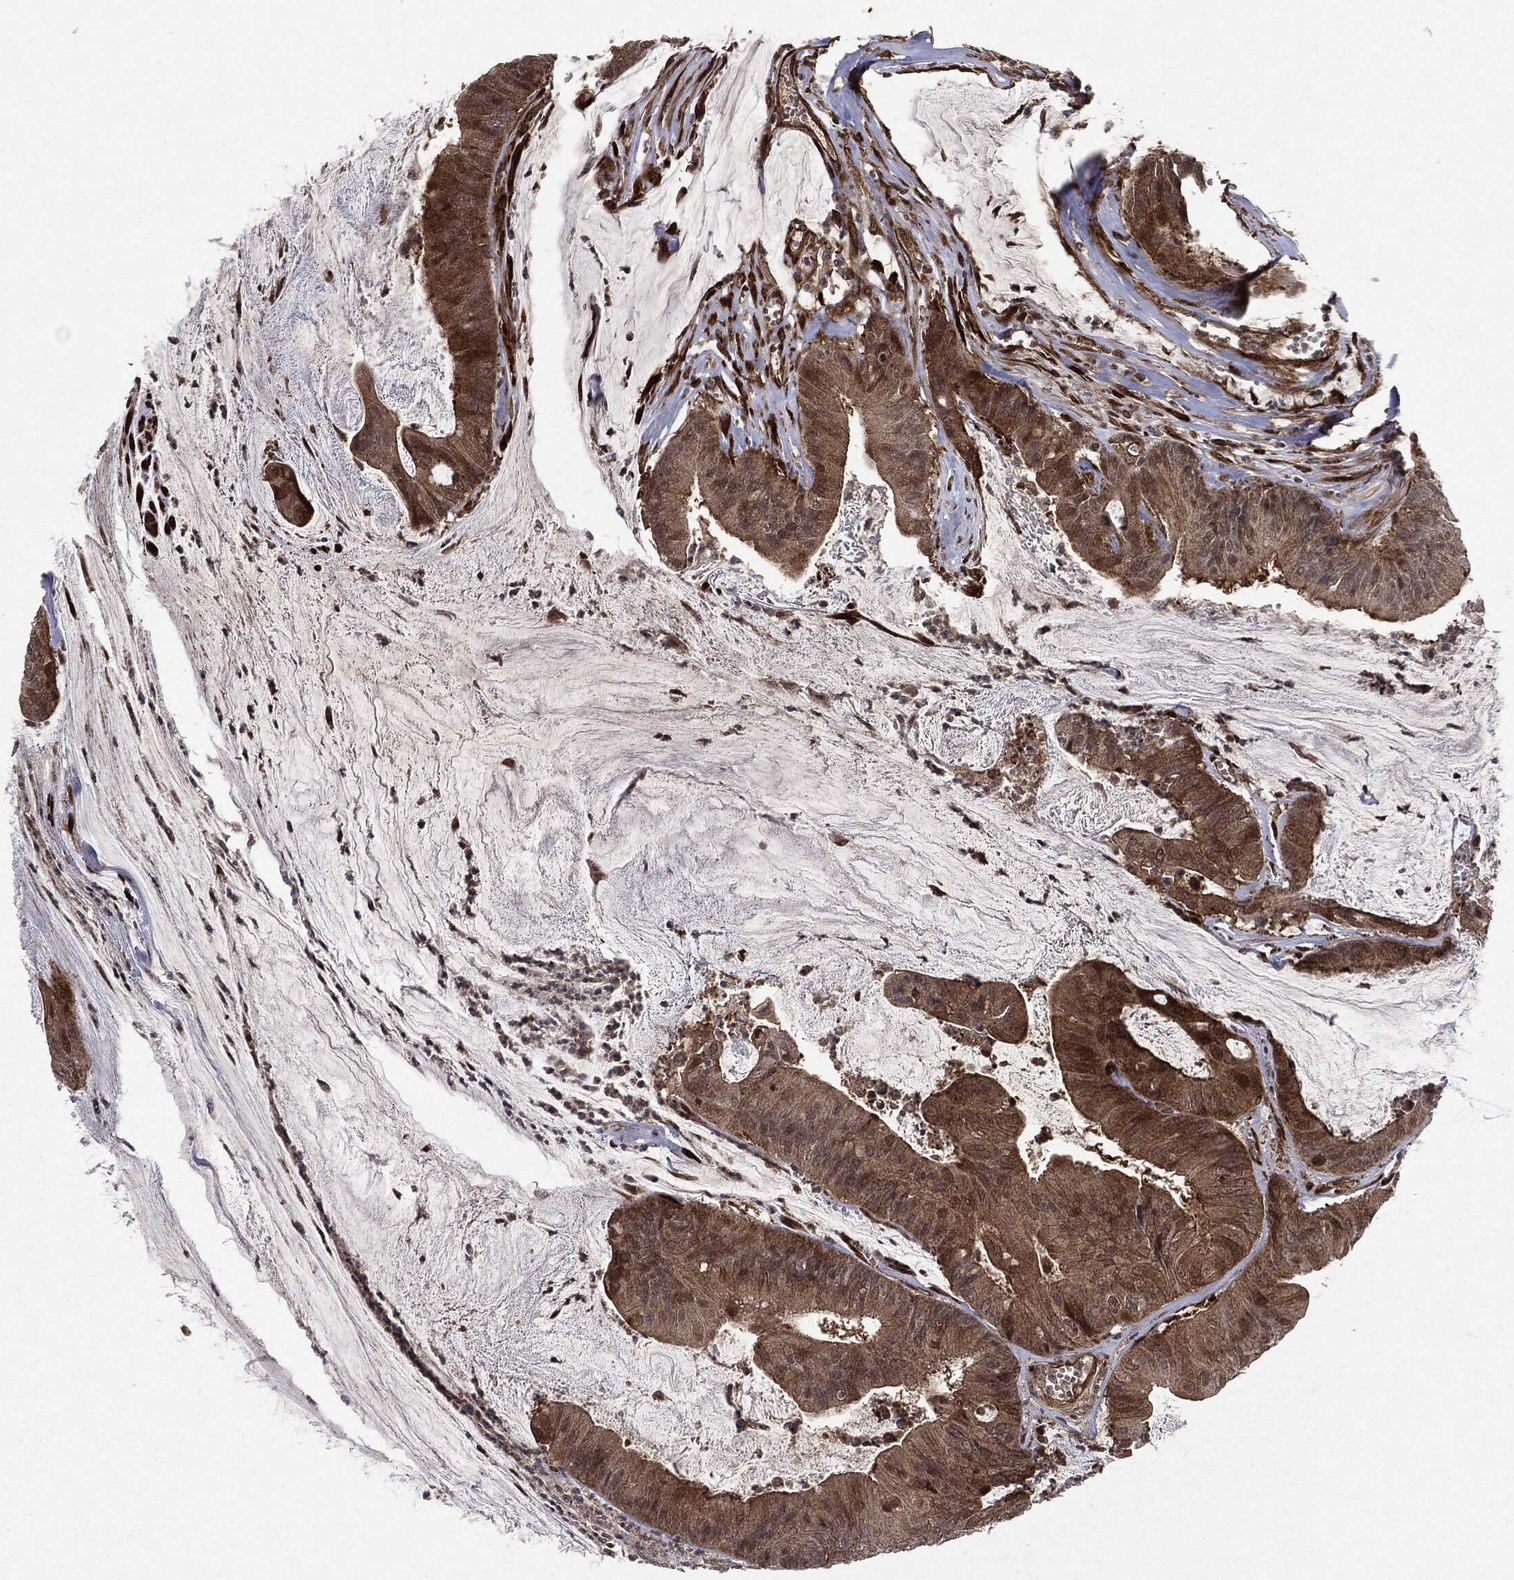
{"staining": {"intensity": "moderate", "quantity": ">75%", "location": "cytoplasmic/membranous"}, "tissue": "colorectal cancer", "cell_type": "Tumor cells", "image_type": "cancer", "snomed": [{"axis": "morphology", "description": "Adenocarcinoma, NOS"}, {"axis": "topography", "description": "Colon"}], "caption": "Colorectal cancer stained with a brown dye displays moderate cytoplasmic/membranous positive expression in approximately >75% of tumor cells.", "gene": "OTUB1", "patient": {"sex": "female", "age": 69}}